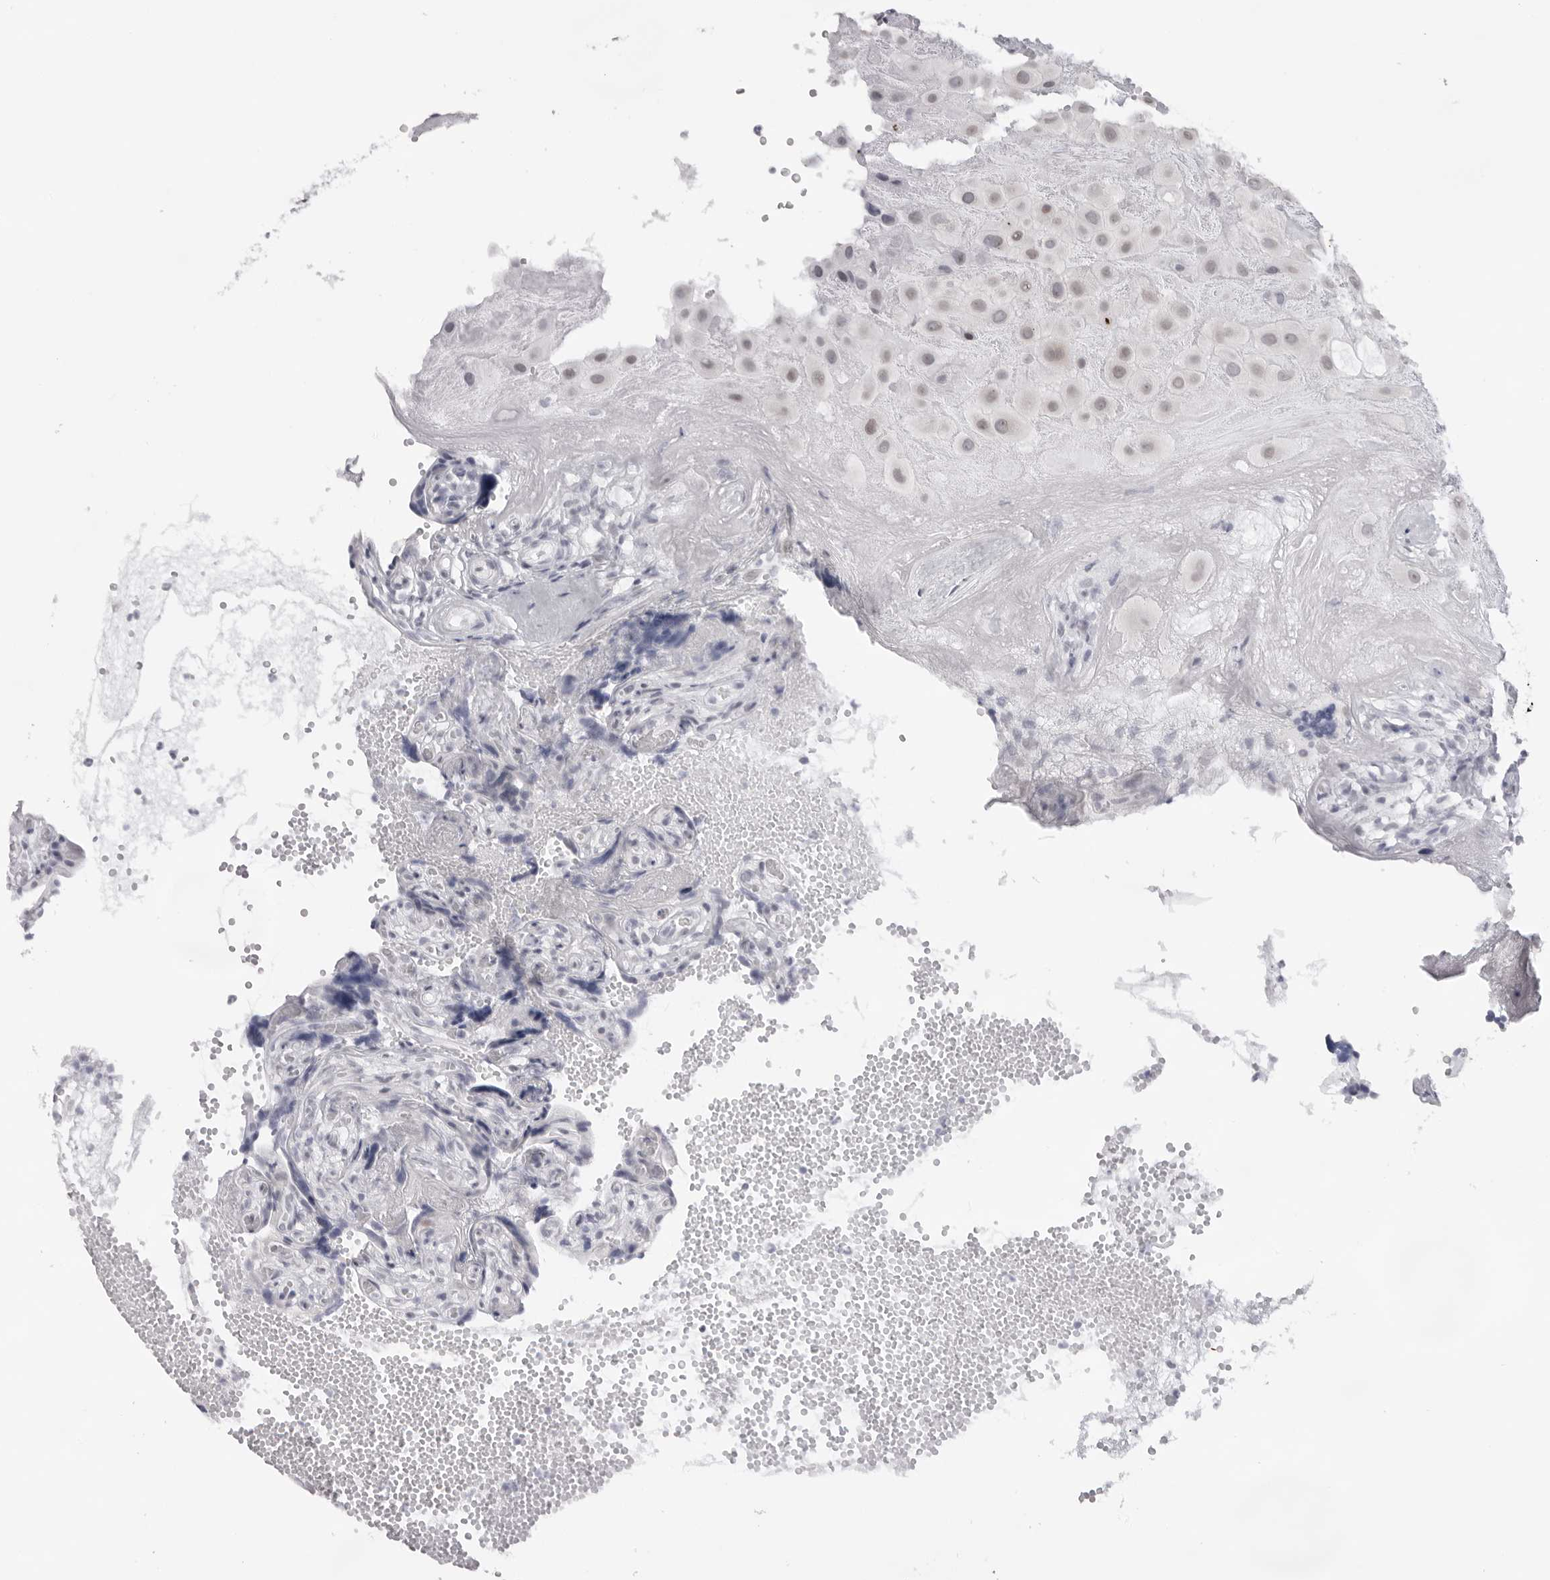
{"staining": {"intensity": "weak", "quantity": "<25%", "location": "nuclear"}, "tissue": "placenta", "cell_type": "Decidual cells", "image_type": "normal", "snomed": [{"axis": "morphology", "description": "Normal tissue, NOS"}, {"axis": "topography", "description": "Placenta"}], "caption": "Immunohistochemical staining of unremarkable human placenta exhibits no significant expression in decidual cells. The staining is performed using DAB (3,3'-diaminobenzidine) brown chromogen with nuclei counter-stained in using hematoxylin.", "gene": "KLK12", "patient": {"sex": "female", "age": 30}}